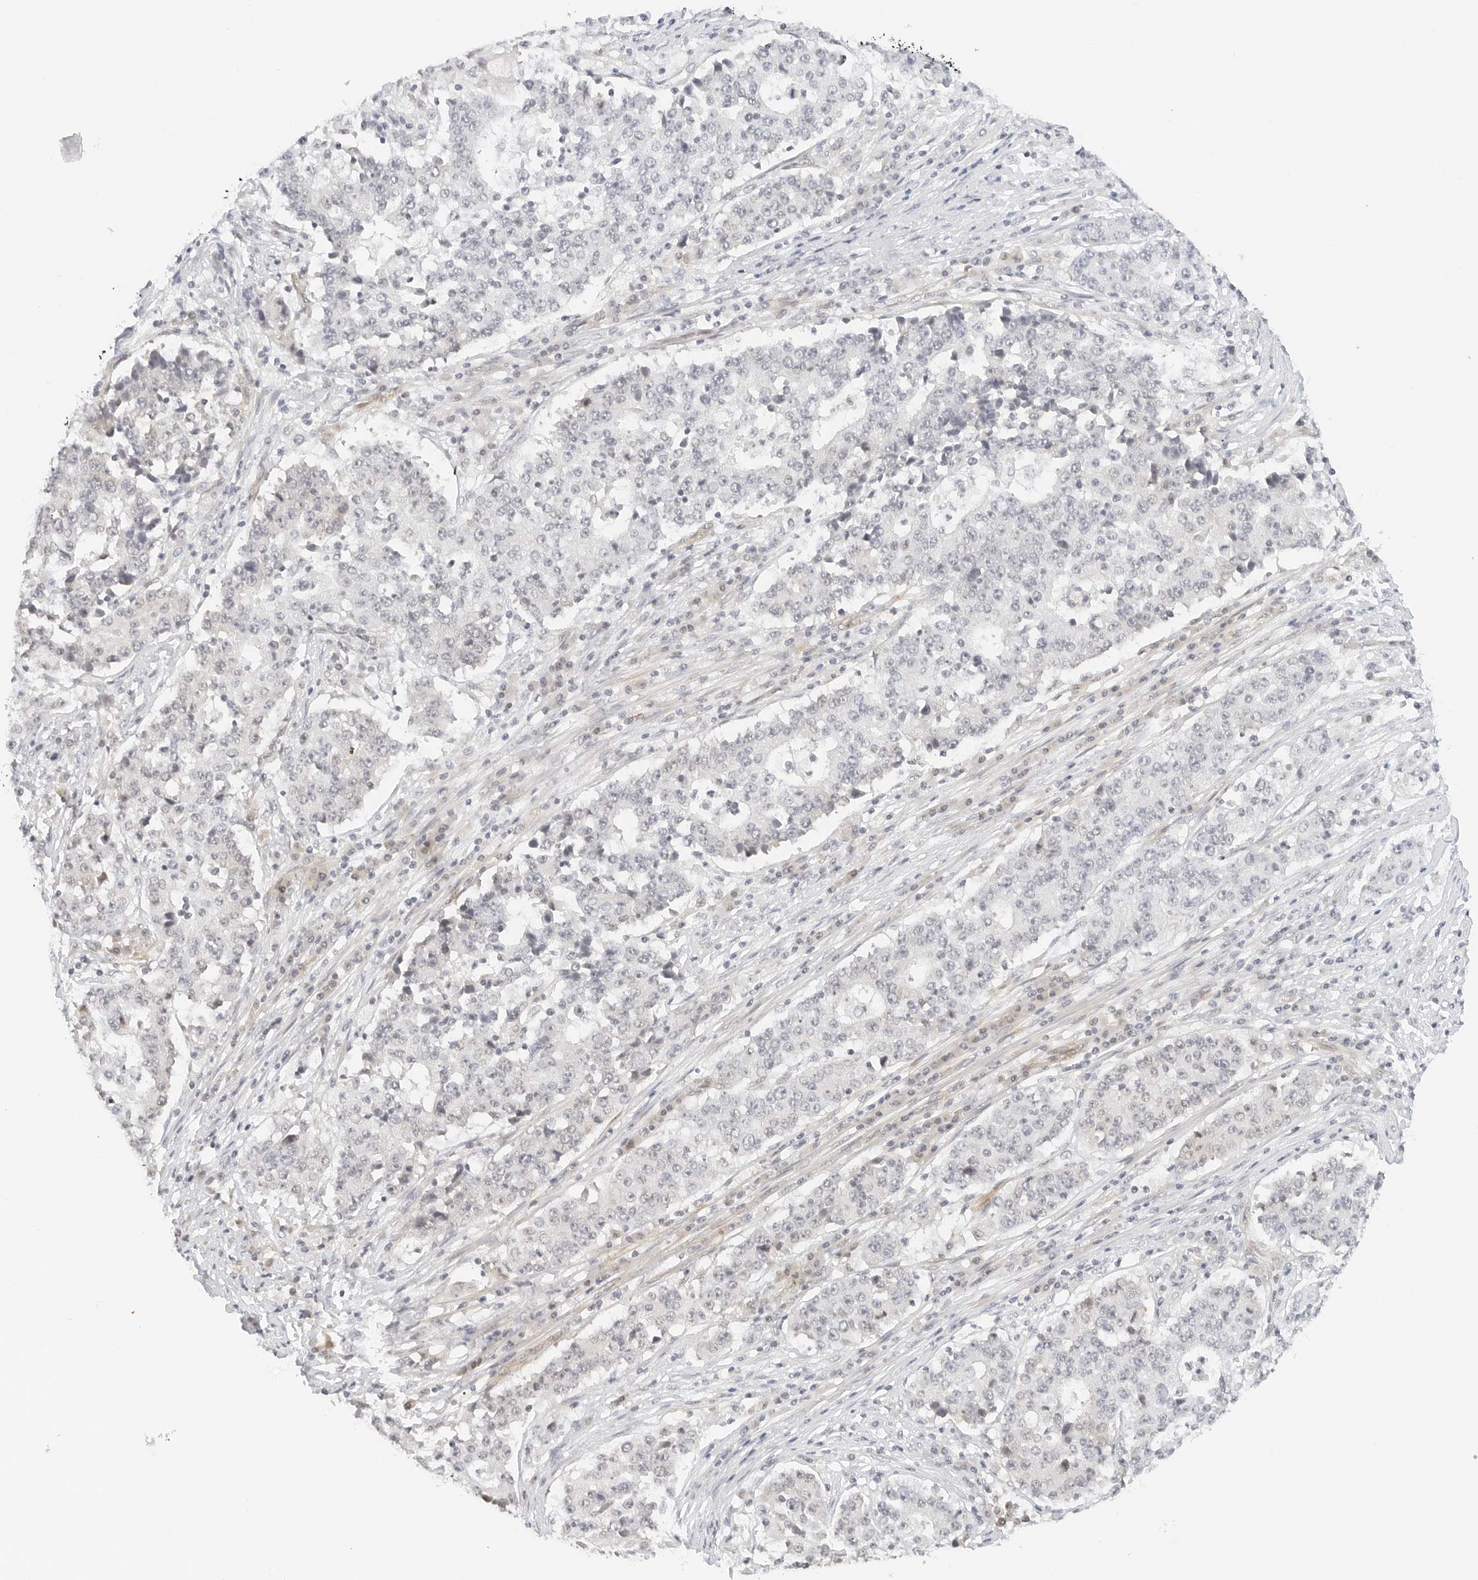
{"staining": {"intensity": "weak", "quantity": "<25%", "location": "nuclear"}, "tissue": "stomach cancer", "cell_type": "Tumor cells", "image_type": "cancer", "snomed": [{"axis": "morphology", "description": "Adenocarcinoma, NOS"}, {"axis": "topography", "description": "Stomach"}], "caption": "Human stomach adenocarcinoma stained for a protein using immunohistochemistry exhibits no staining in tumor cells.", "gene": "NEO1", "patient": {"sex": "male", "age": 59}}